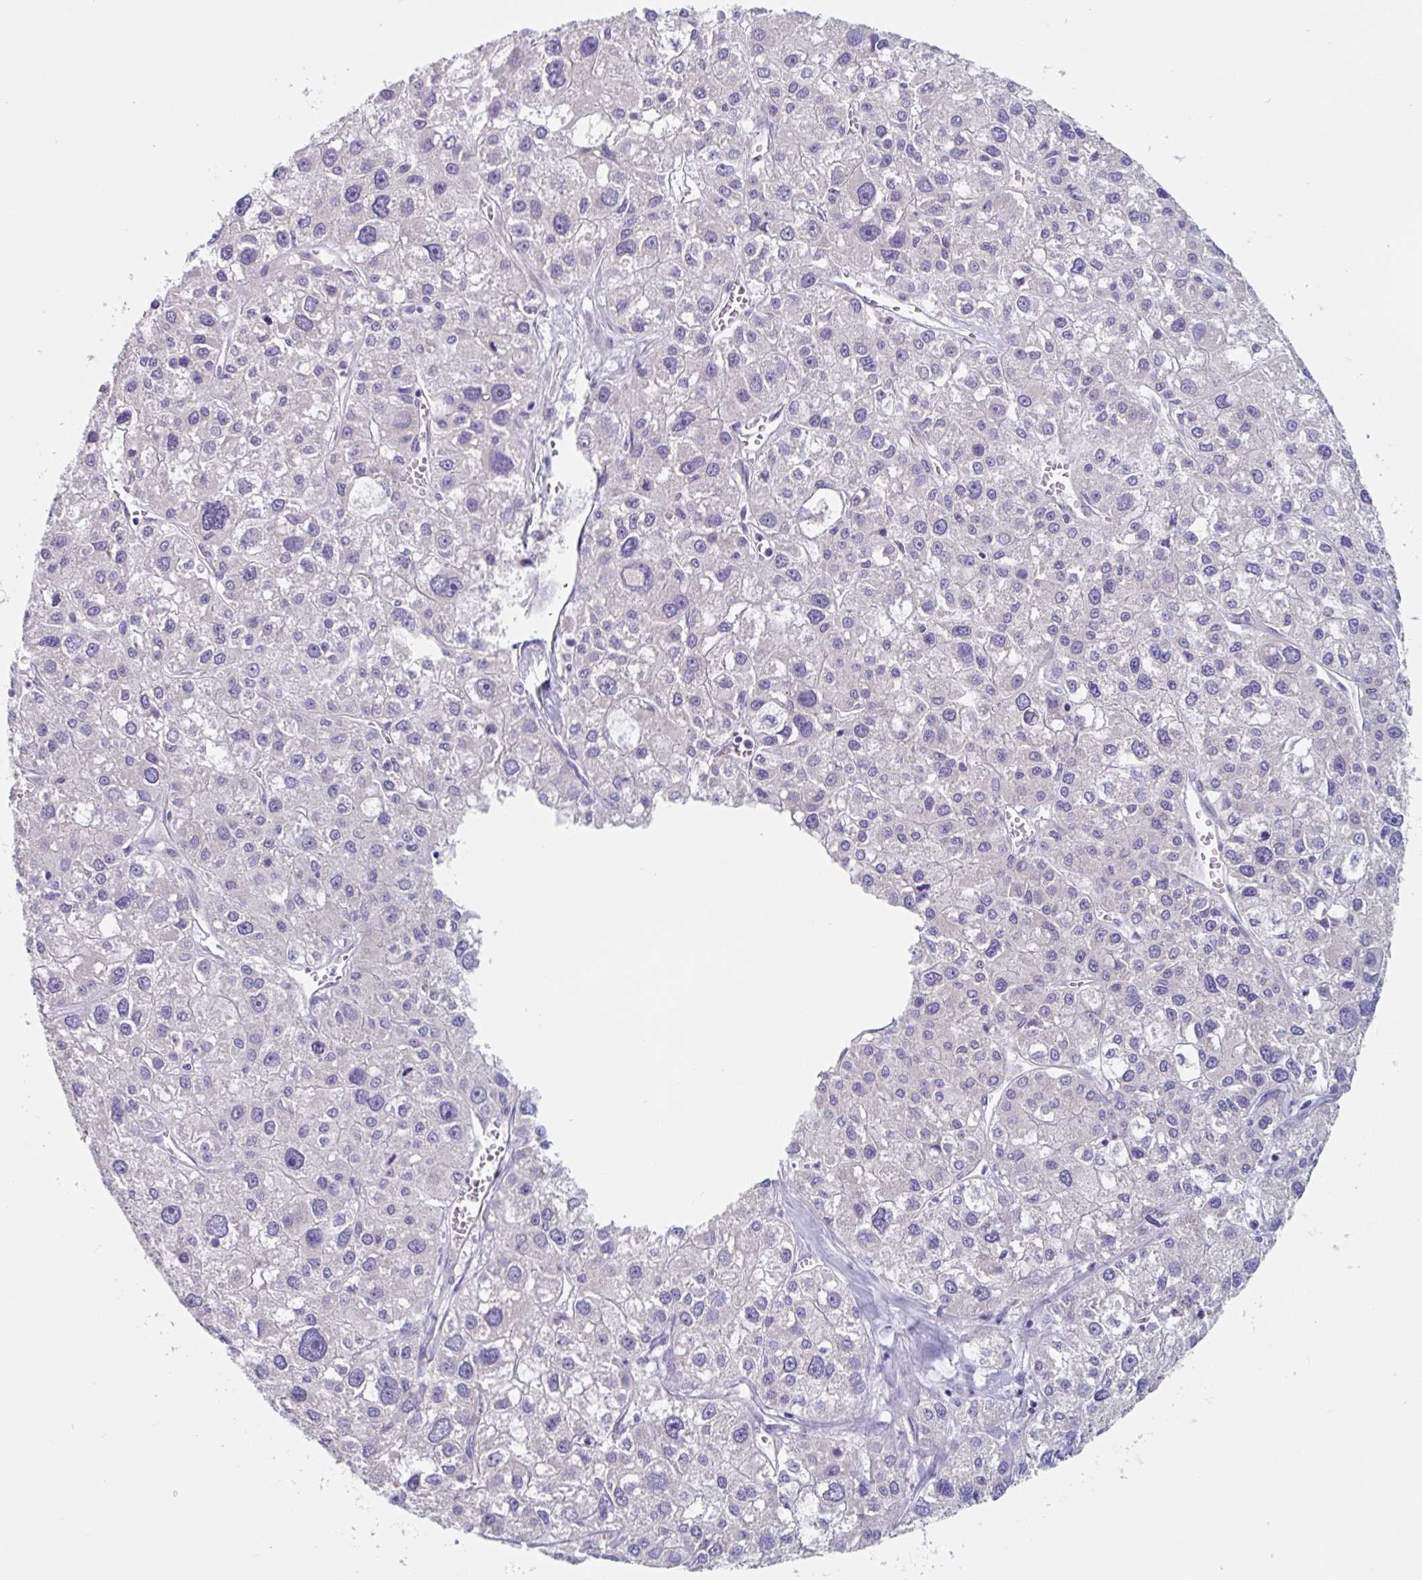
{"staining": {"intensity": "negative", "quantity": "none", "location": "none"}, "tissue": "liver cancer", "cell_type": "Tumor cells", "image_type": "cancer", "snomed": [{"axis": "morphology", "description": "Carcinoma, Hepatocellular, NOS"}, {"axis": "topography", "description": "Liver"}], "caption": "Immunohistochemical staining of liver hepatocellular carcinoma demonstrates no significant positivity in tumor cells. (Immunohistochemistry, brightfield microscopy, high magnification).", "gene": "ABHD16A", "patient": {"sex": "male", "age": 73}}